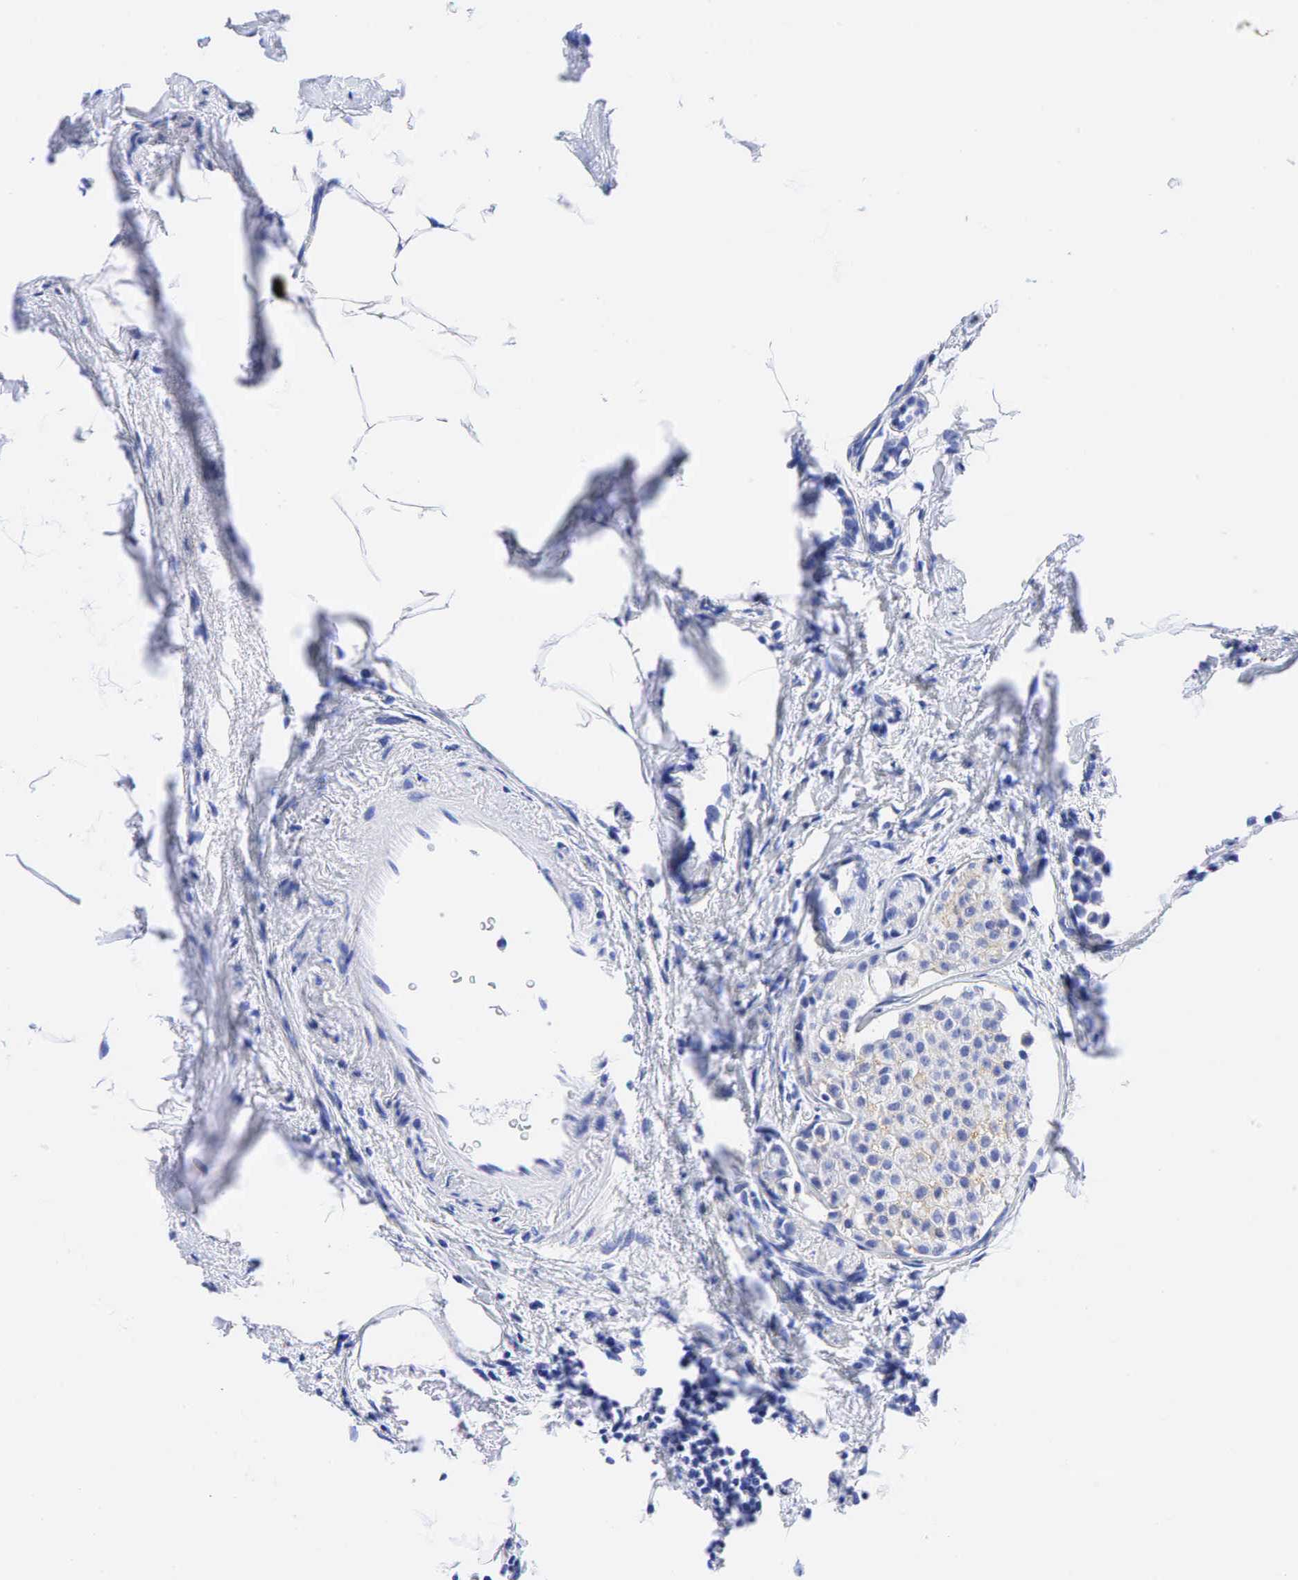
{"staining": {"intensity": "weak", "quantity": "<25%", "location": "cytoplasmic/membranous"}, "tissue": "breast cancer", "cell_type": "Tumor cells", "image_type": "cancer", "snomed": [{"axis": "morphology", "description": "Duct carcinoma"}, {"axis": "topography", "description": "Breast"}], "caption": "Immunohistochemistry photomicrograph of human breast cancer stained for a protein (brown), which displays no positivity in tumor cells.", "gene": "CEACAM5", "patient": {"sex": "female", "age": 64}}